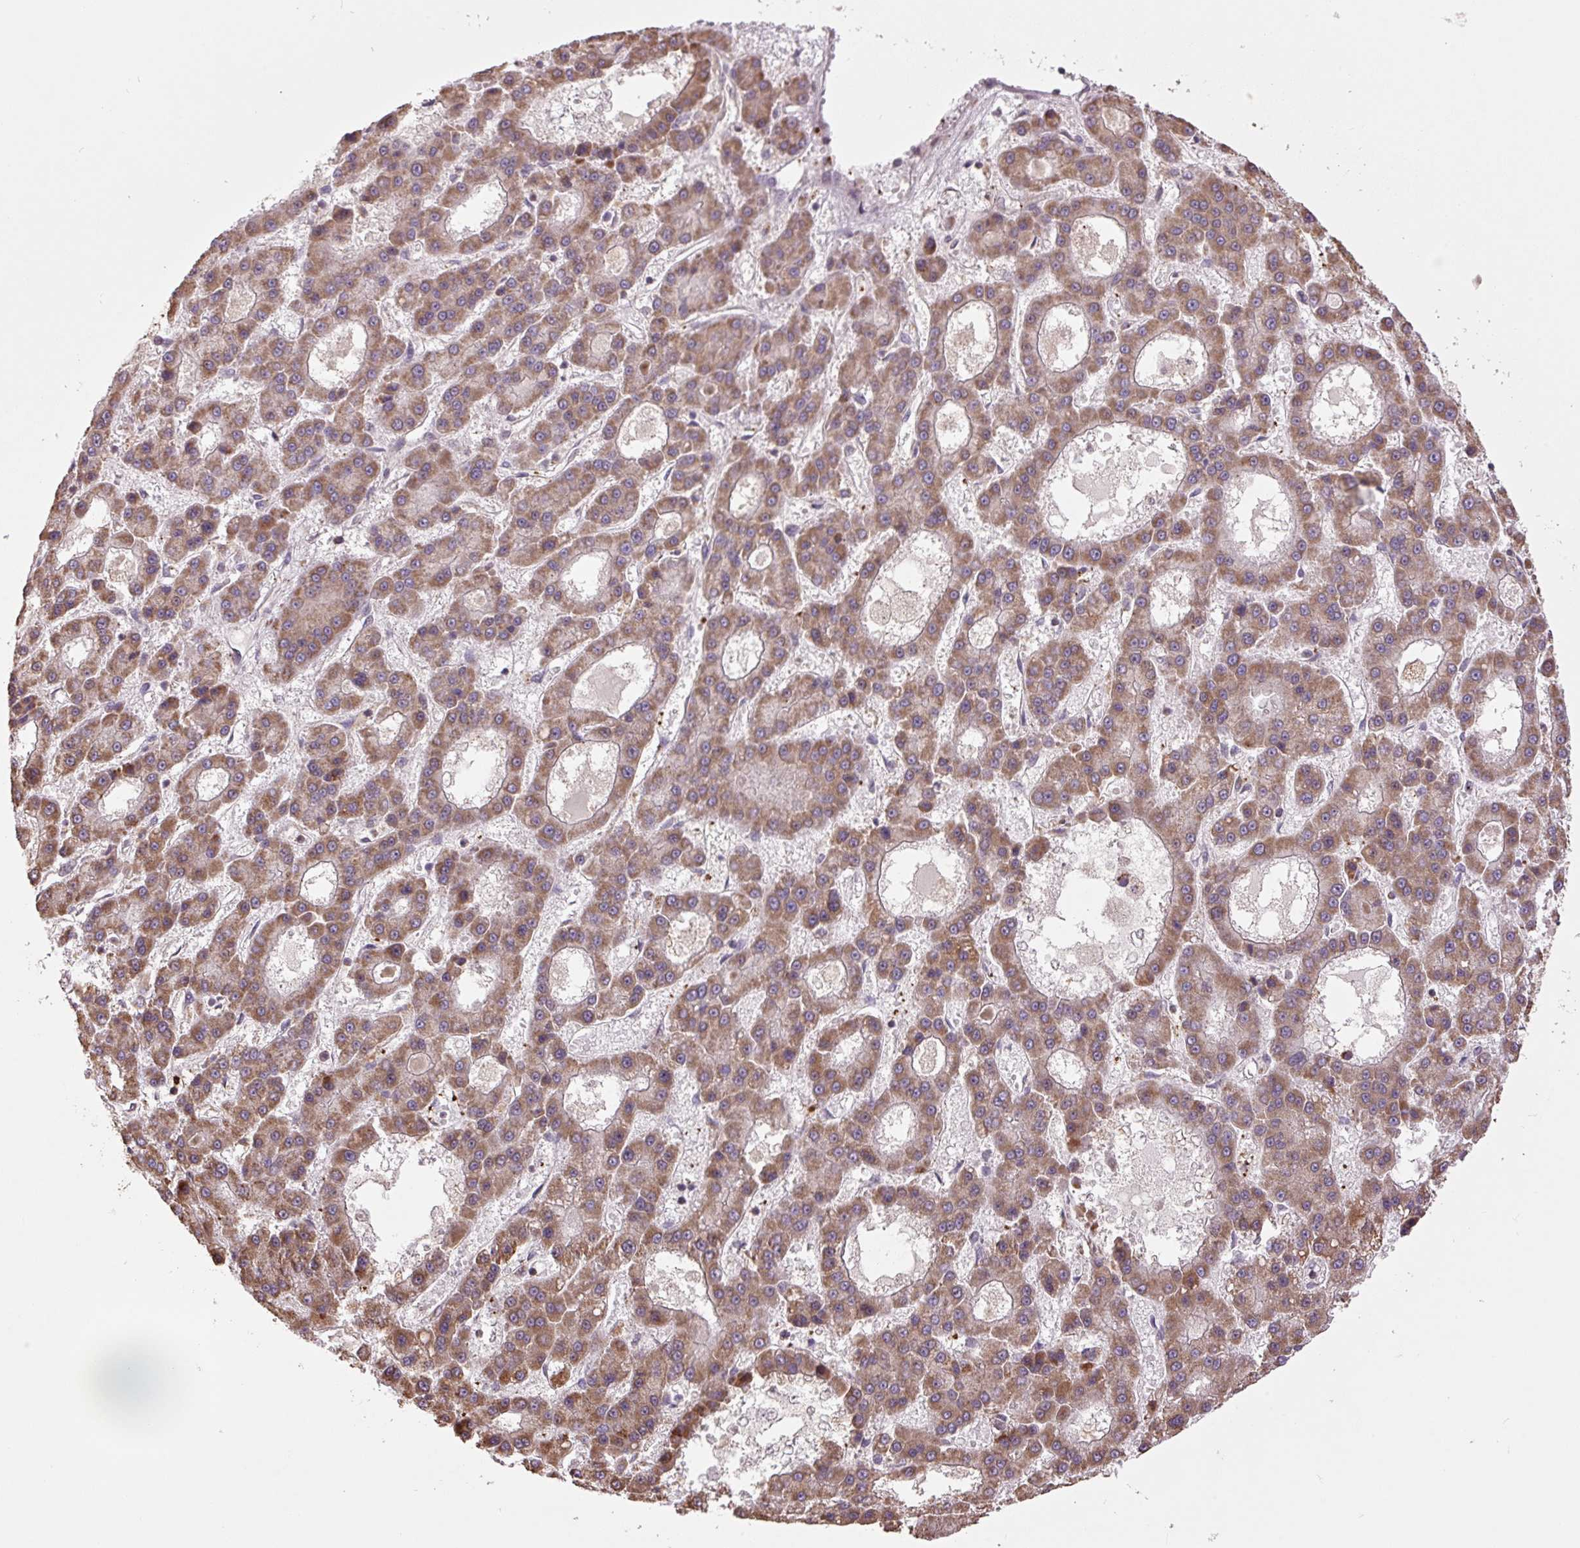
{"staining": {"intensity": "moderate", "quantity": ">75%", "location": "cytoplasmic/membranous"}, "tissue": "liver cancer", "cell_type": "Tumor cells", "image_type": "cancer", "snomed": [{"axis": "morphology", "description": "Carcinoma, Hepatocellular, NOS"}, {"axis": "topography", "description": "Liver"}], "caption": "Tumor cells demonstrate medium levels of moderate cytoplasmic/membranous staining in approximately >75% of cells in liver hepatocellular carcinoma.", "gene": "TMEM160", "patient": {"sex": "male", "age": 70}}